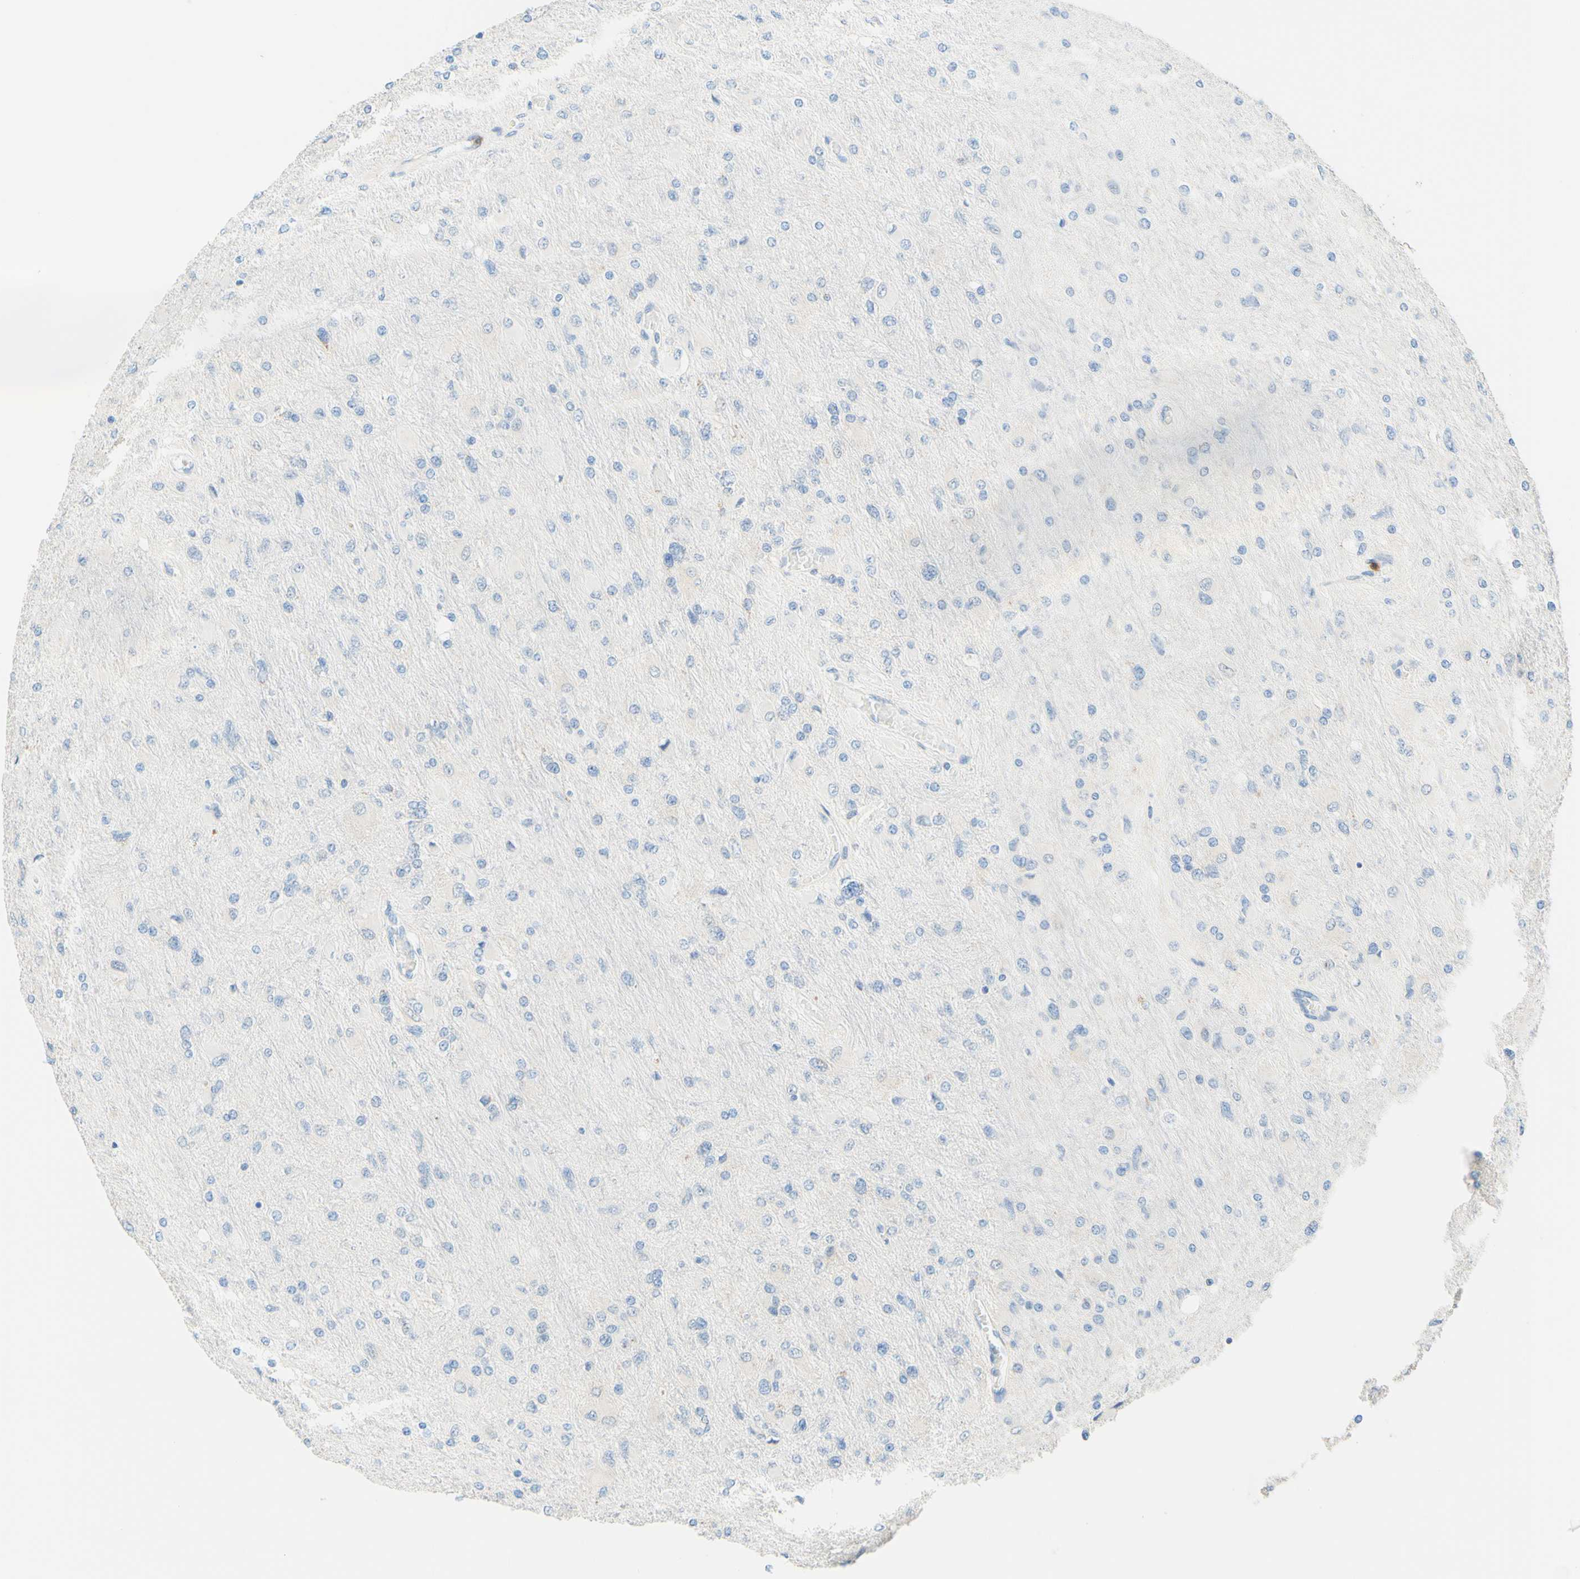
{"staining": {"intensity": "negative", "quantity": "none", "location": "none"}, "tissue": "glioma", "cell_type": "Tumor cells", "image_type": "cancer", "snomed": [{"axis": "morphology", "description": "Glioma, malignant, High grade"}, {"axis": "topography", "description": "Cerebral cortex"}], "caption": "A micrograph of human malignant high-grade glioma is negative for staining in tumor cells.", "gene": "TREM2", "patient": {"sex": "female", "age": 36}}